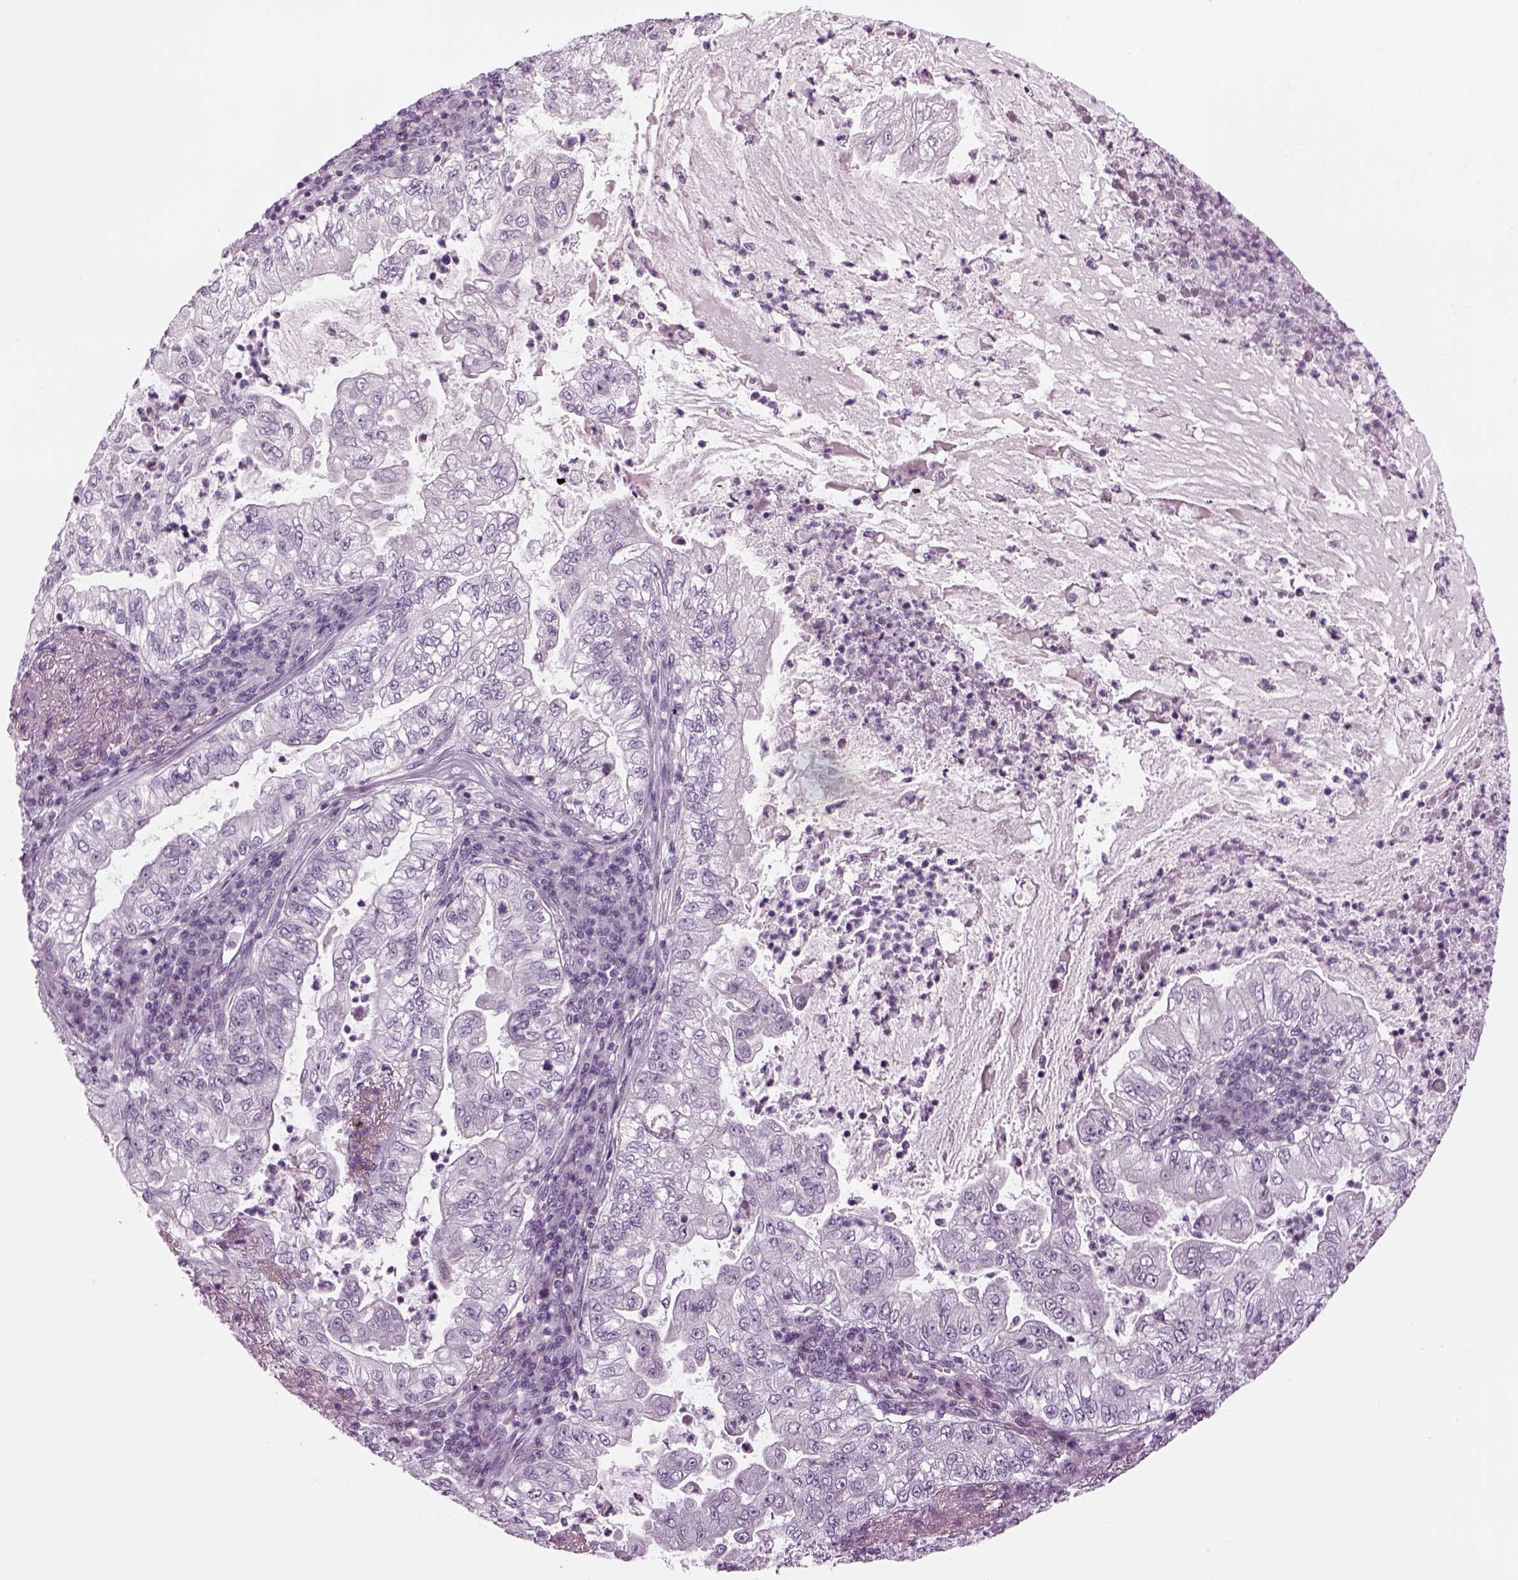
{"staining": {"intensity": "negative", "quantity": "none", "location": "none"}, "tissue": "lung cancer", "cell_type": "Tumor cells", "image_type": "cancer", "snomed": [{"axis": "morphology", "description": "Adenocarcinoma, NOS"}, {"axis": "topography", "description": "Lung"}], "caption": "The image reveals no significant staining in tumor cells of lung adenocarcinoma.", "gene": "LRRIQ3", "patient": {"sex": "female", "age": 73}}